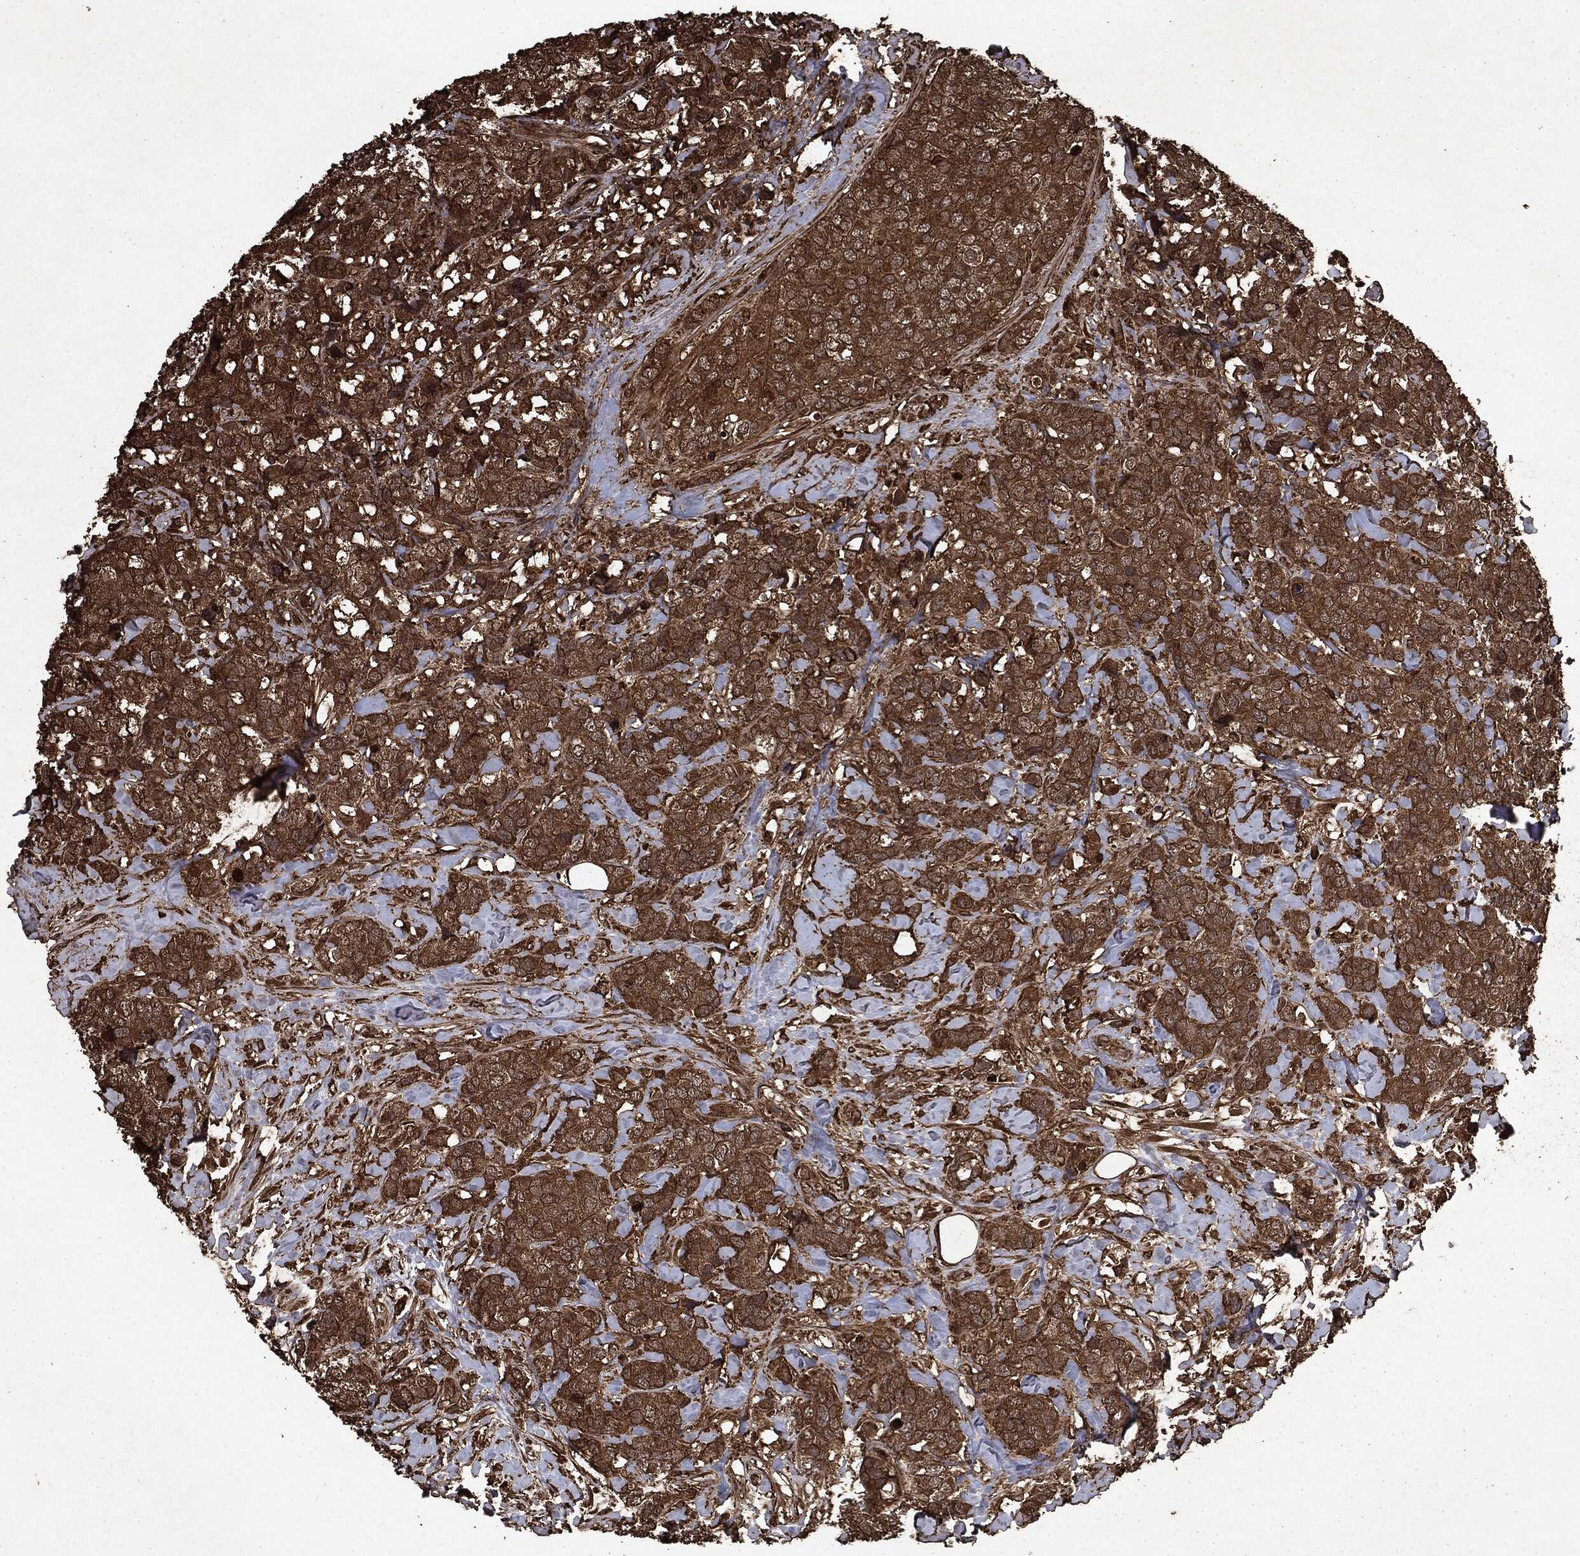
{"staining": {"intensity": "strong", "quantity": ">75%", "location": "cytoplasmic/membranous"}, "tissue": "breast cancer", "cell_type": "Tumor cells", "image_type": "cancer", "snomed": [{"axis": "morphology", "description": "Lobular carcinoma"}, {"axis": "topography", "description": "Breast"}], "caption": "Protein analysis of lobular carcinoma (breast) tissue displays strong cytoplasmic/membranous staining in approximately >75% of tumor cells.", "gene": "ARAF", "patient": {"sex": "female", "age": 59}}